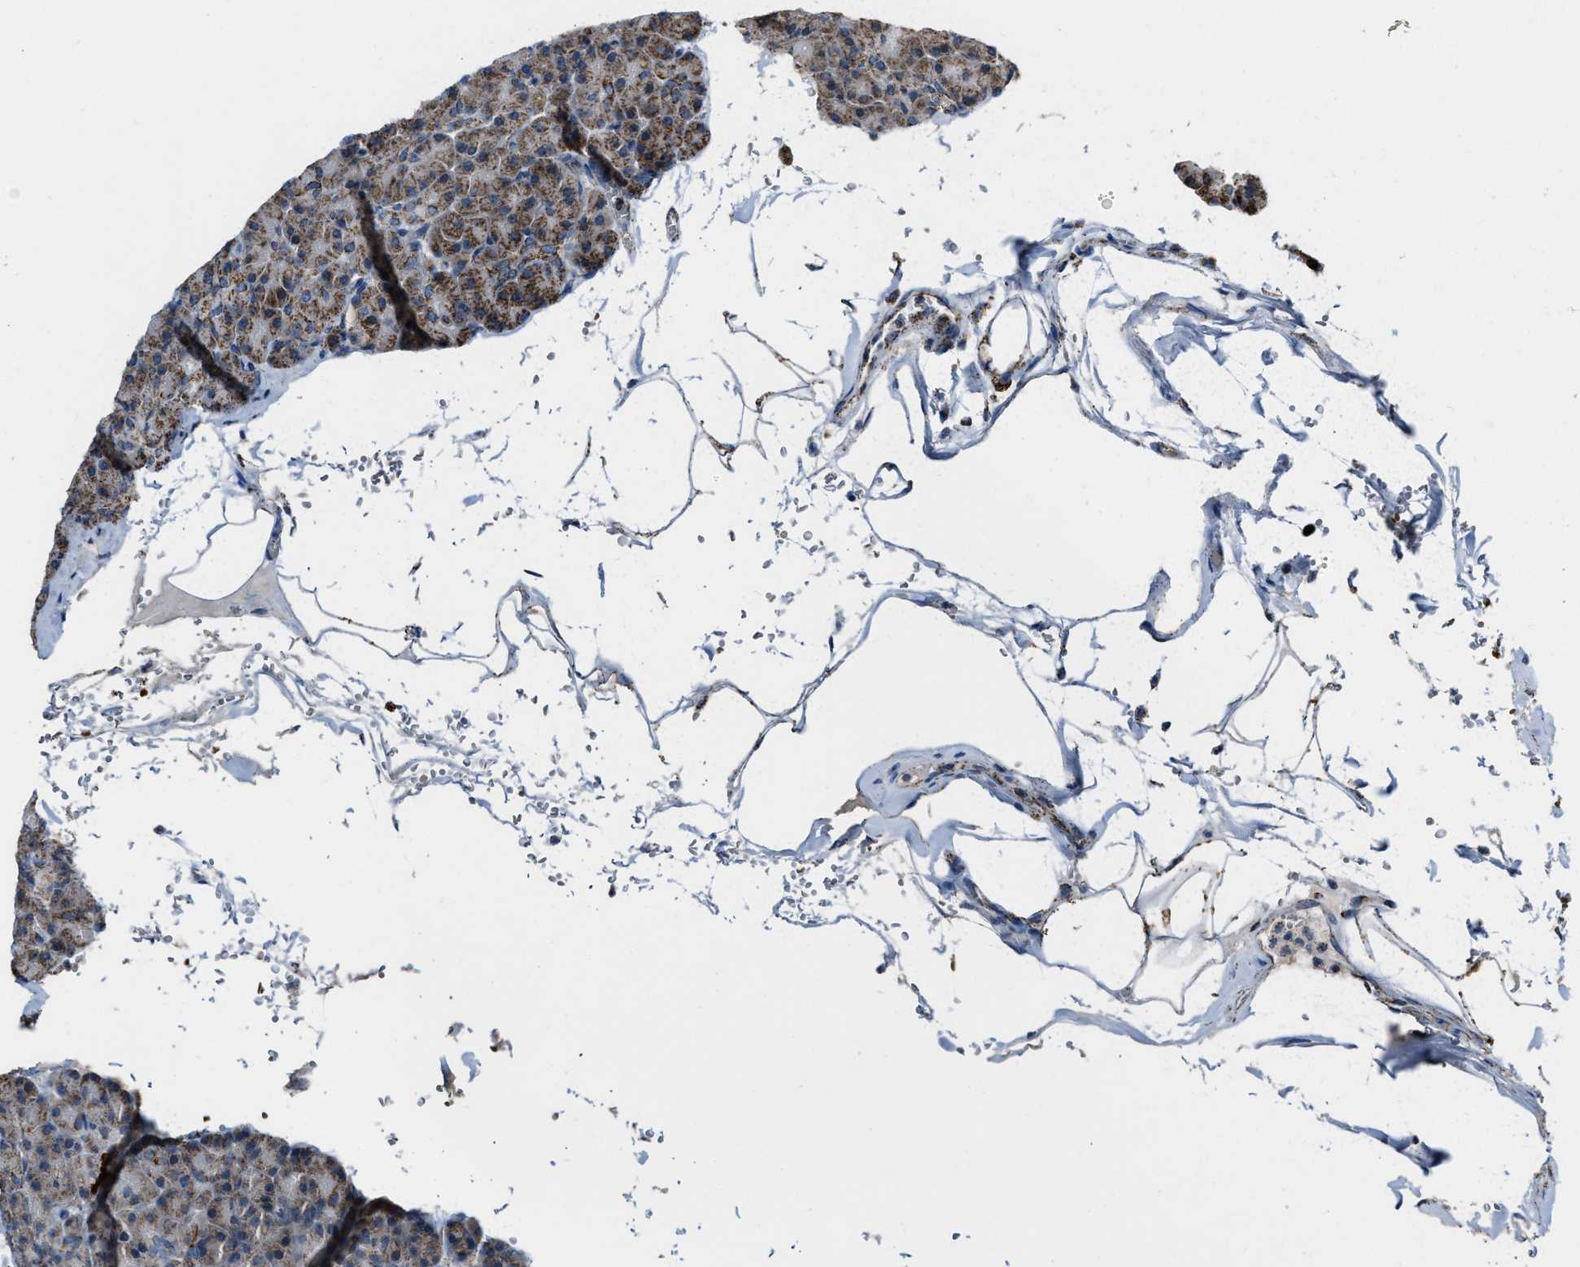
{"staining": {"intensity": "moderate", "quantity": "<25%", "location": "cytoplasmic/membranous"}, "tissue": "pancreas", "cell_type": "Exocrine glandular cells", "image_type": "normal", "snomed": [{"axis": "morphology", "description": "Normal tissue, NOS"}, {"axis": "topography", "description": "Pancreas"}], "caption": "Normal pancreas reveals moderate cytoplasmic/membranous expression in about <25% of exocrine glandular cells (IHC, brightfield microscopy, high magnification)..", "gene": "CHN2", "patient": {"sex": "female", "age": 43}}